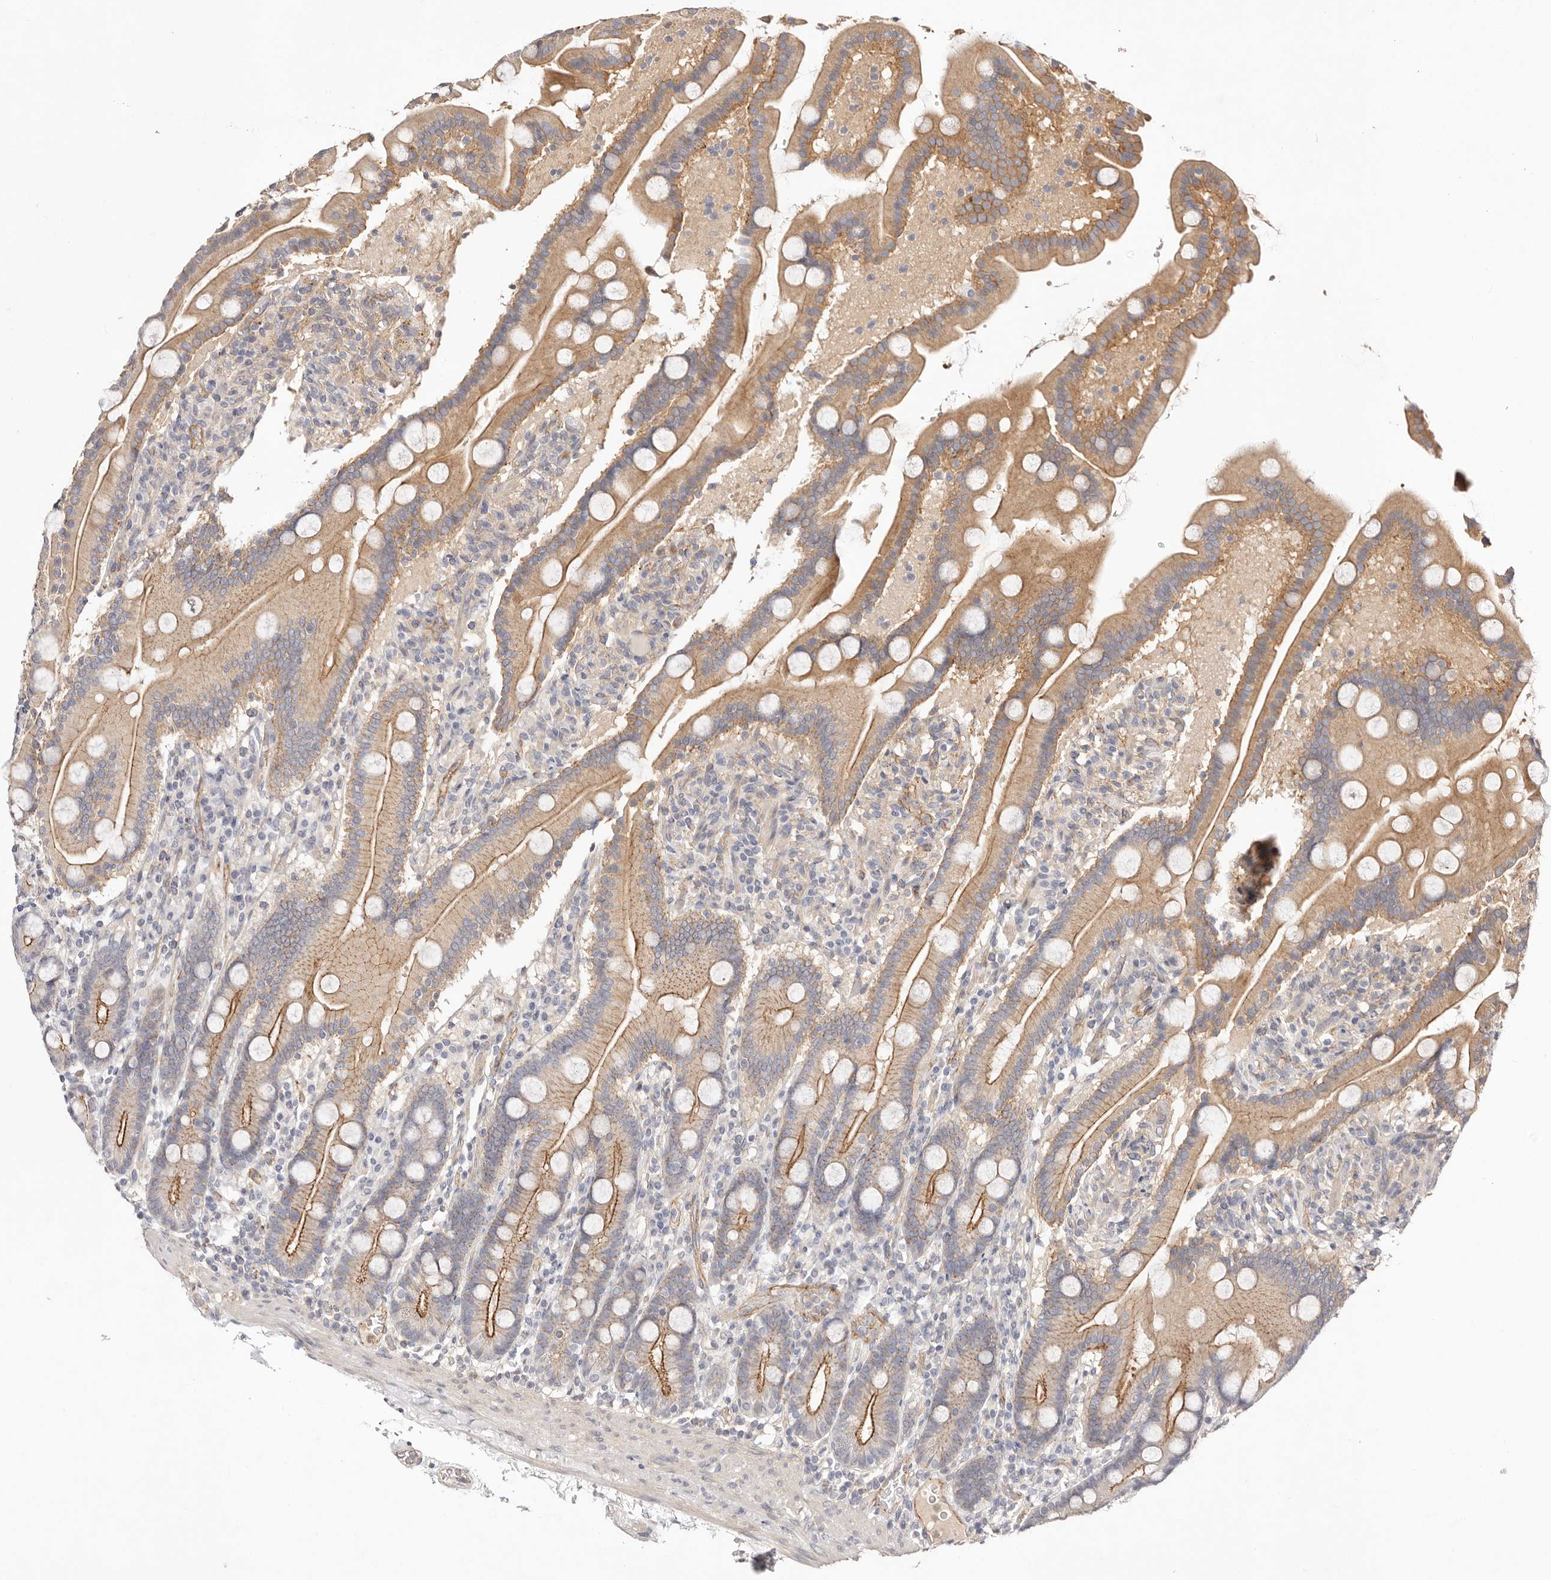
{"staining": {"intensity": "moderate", "quantity": ">75%", "location": "cytoplasmic/membranous"}, "tissue": "duodenum", "cell_type": "Glandular cells", "image_type": "normal", "snomed": [{"axis": "morphology", "description": "Normal tissue, NOS"}, {"axis": "topography", "description": "Duodenum"}], "caption": "Unremarkable duodenum displays moderate cytoplasmic/membranous positivity in approximately >75% of glandular cells The protein of interest is stained brown, and the nuclei are stained in blue (DAB IHC with brightfield microscopy, high magnification)..", "gene": "SLC35B2", "patient": {"sex": "male", "age": 55}}